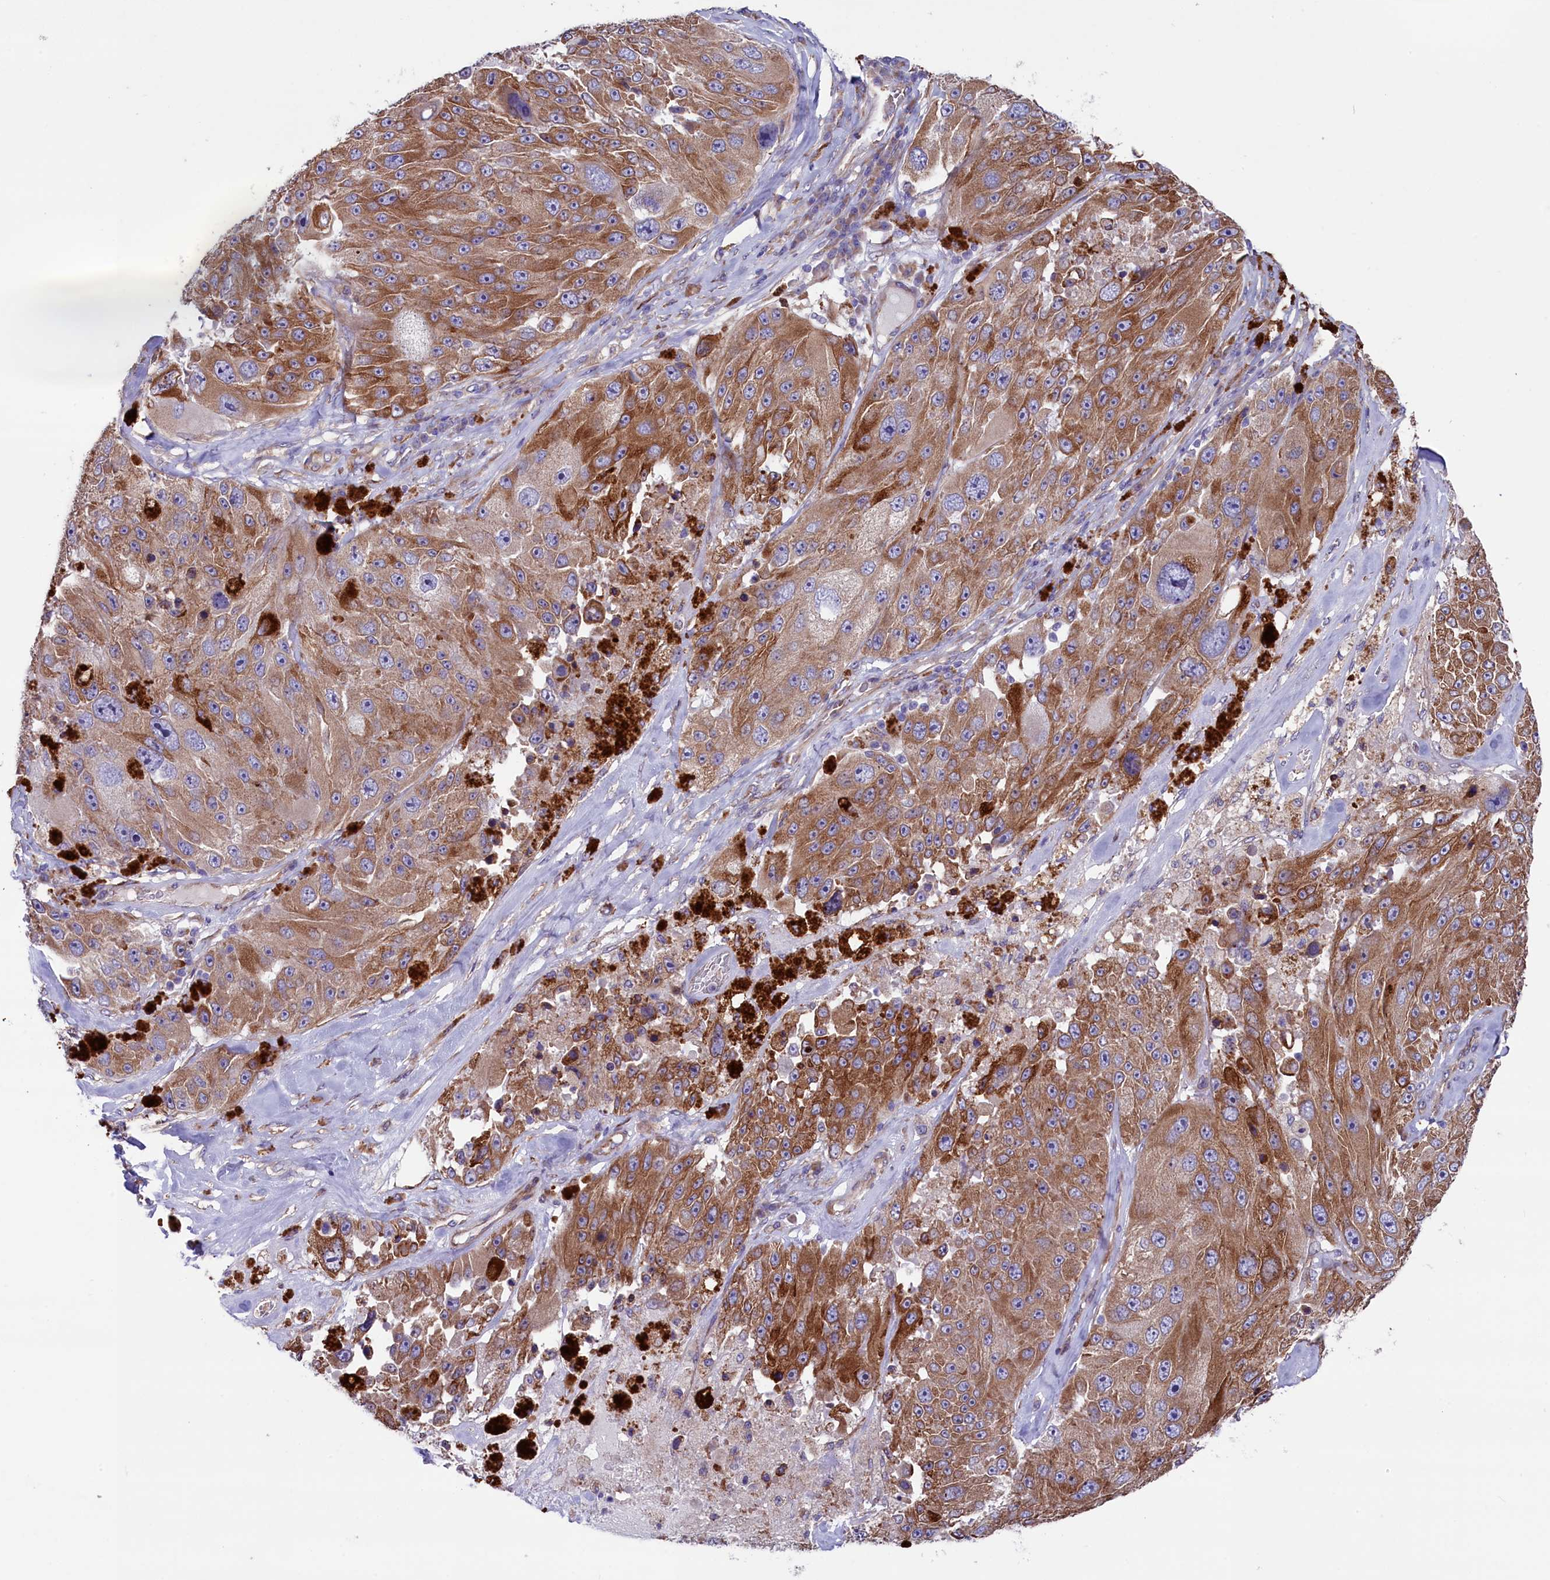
{"staining": {"intensity": "moderate", "quantity": ">75%", "location": "cytoplasmic/membranous"}, "tissue": "melanoma", "cell_type": "Tumor cells", "image_type": "cancer", "snomed": [{"axis": "morphology", "description": "Malignant melanoma, Metastatic site"}, {"axis": "topography", "description": "Lymph node"}], "caption": "DAB (3,3'-diaminobenzidine) immunohistochemical staining of melanoma exhibits moderate cytoplasmic/membranous protein staining in about >75% of tumor cells.", "gene": "GPR108", "patient": {"sex": "male", "age": 62}}